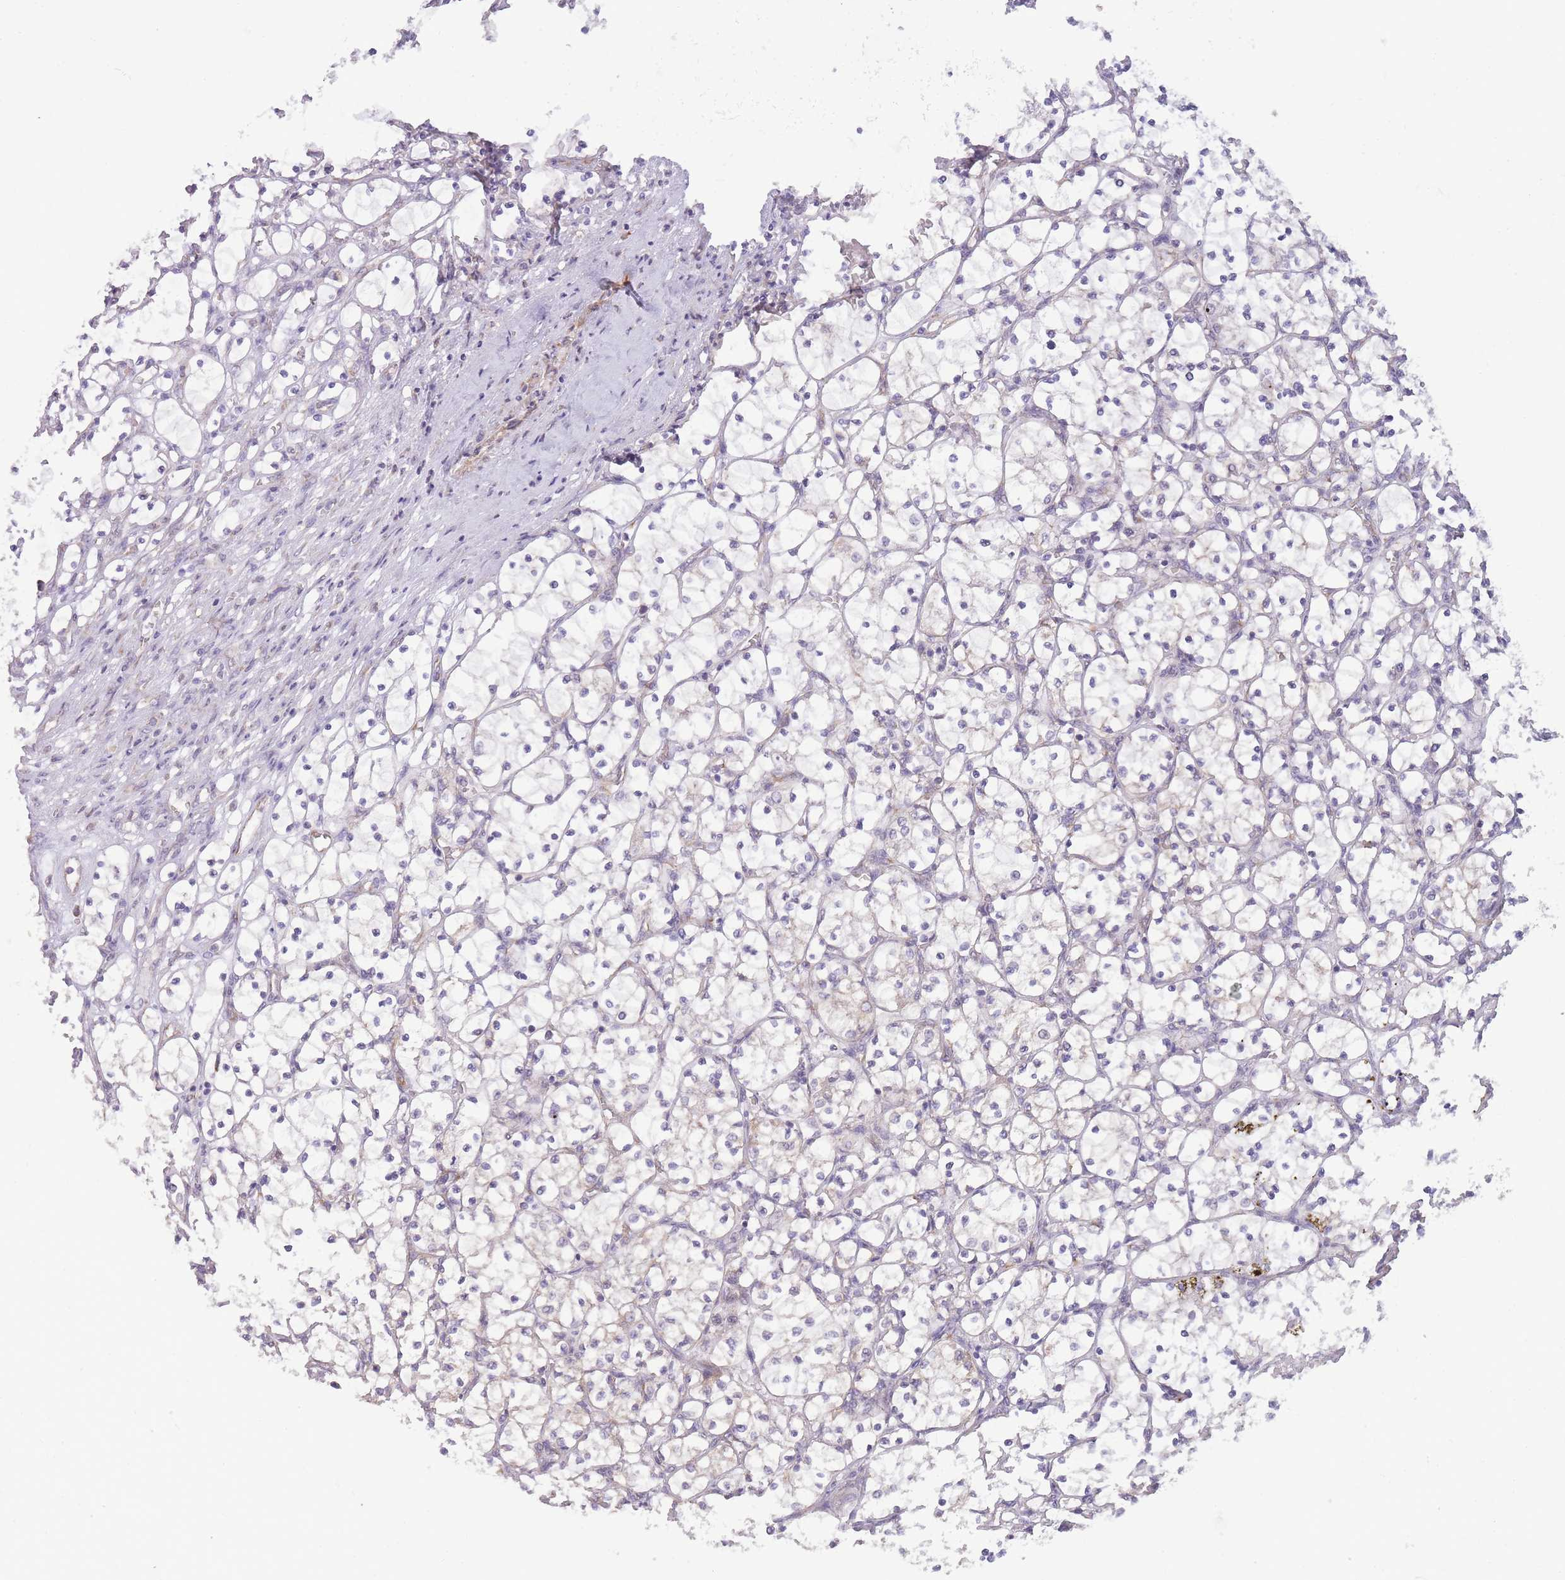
{"staining": {"intensity": "negative", "quantity": "none", "location": "none"}, "tissue": "renal cancer", "cell_type": "Tumor cells", "image_type": "cancer", "snomed": [{"axis": "morphology", "description": "Adenocarcinoma, NOS"}, {"axis": "topography", "description": "Kidney"}], "caption": "Tumor cells are negative for brown protein staining in renal adenocarcinoma. Brightfield microscopy of immunohistochemistry (IHC) stained with DAB (brown) and hematoxylin (blue), captured at high magnification.", "gene": "TRAPPC5", "patient": {"sex": "female", "age": 69}}